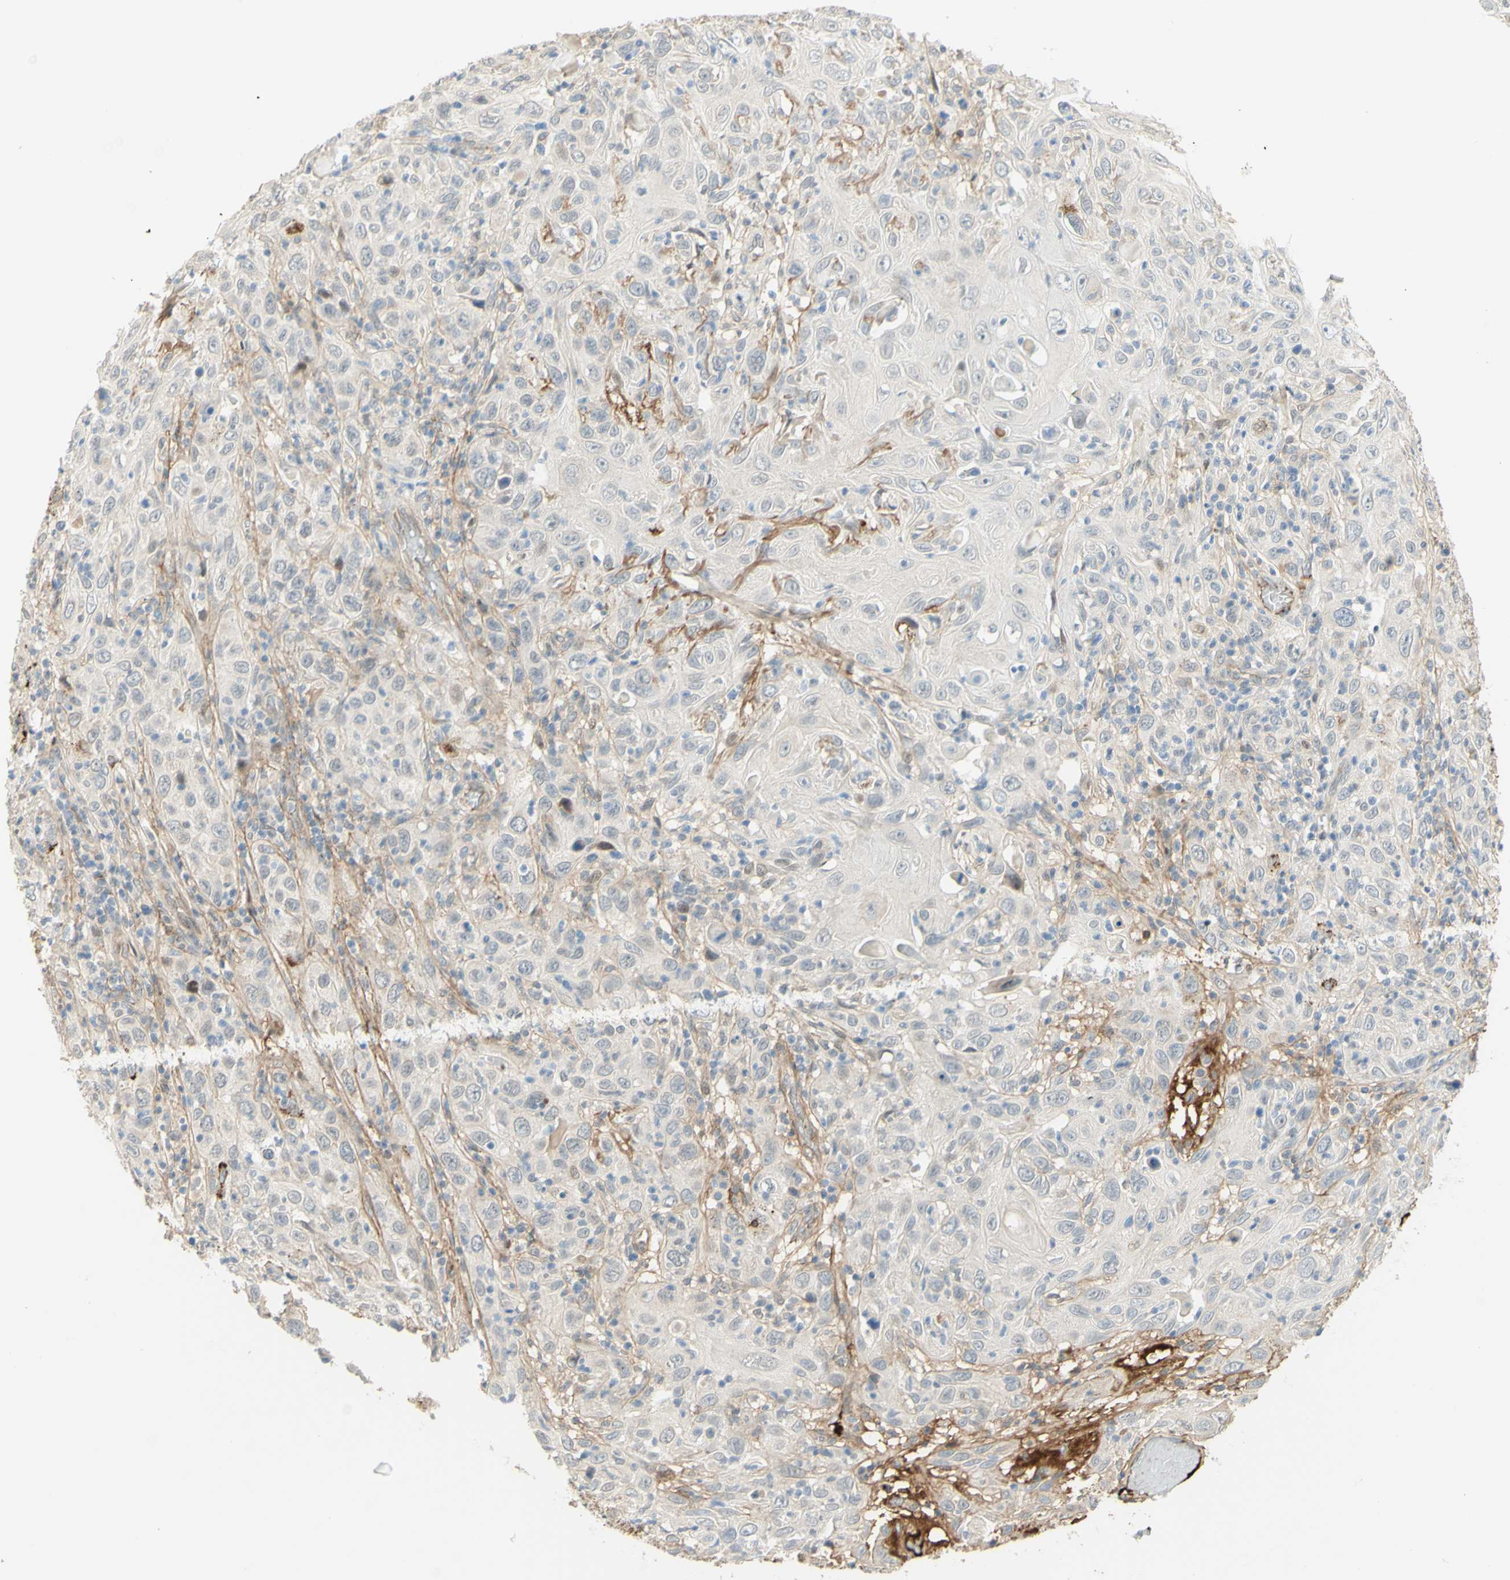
{"staining": {"intensity": "negative", "quantity": "none", "location": "none"}, "tissue": "skin cancer", "cell_type": "Tumor cells", "image_type": "cancer", "snomed": [{"axis": "morphology", "description": "Squamous cell carcinoma, NOS"}, {"axis": "topography", "description": "Skin"}], "caption": "Immunohistochemistry (IHC) image of human skin squamous cell carcinoma stained for a protein (brown), which demonstrates no staining in tumor cells.", "gene": "ANGPT2", "patient": {"sex": "female", "age": 88}}